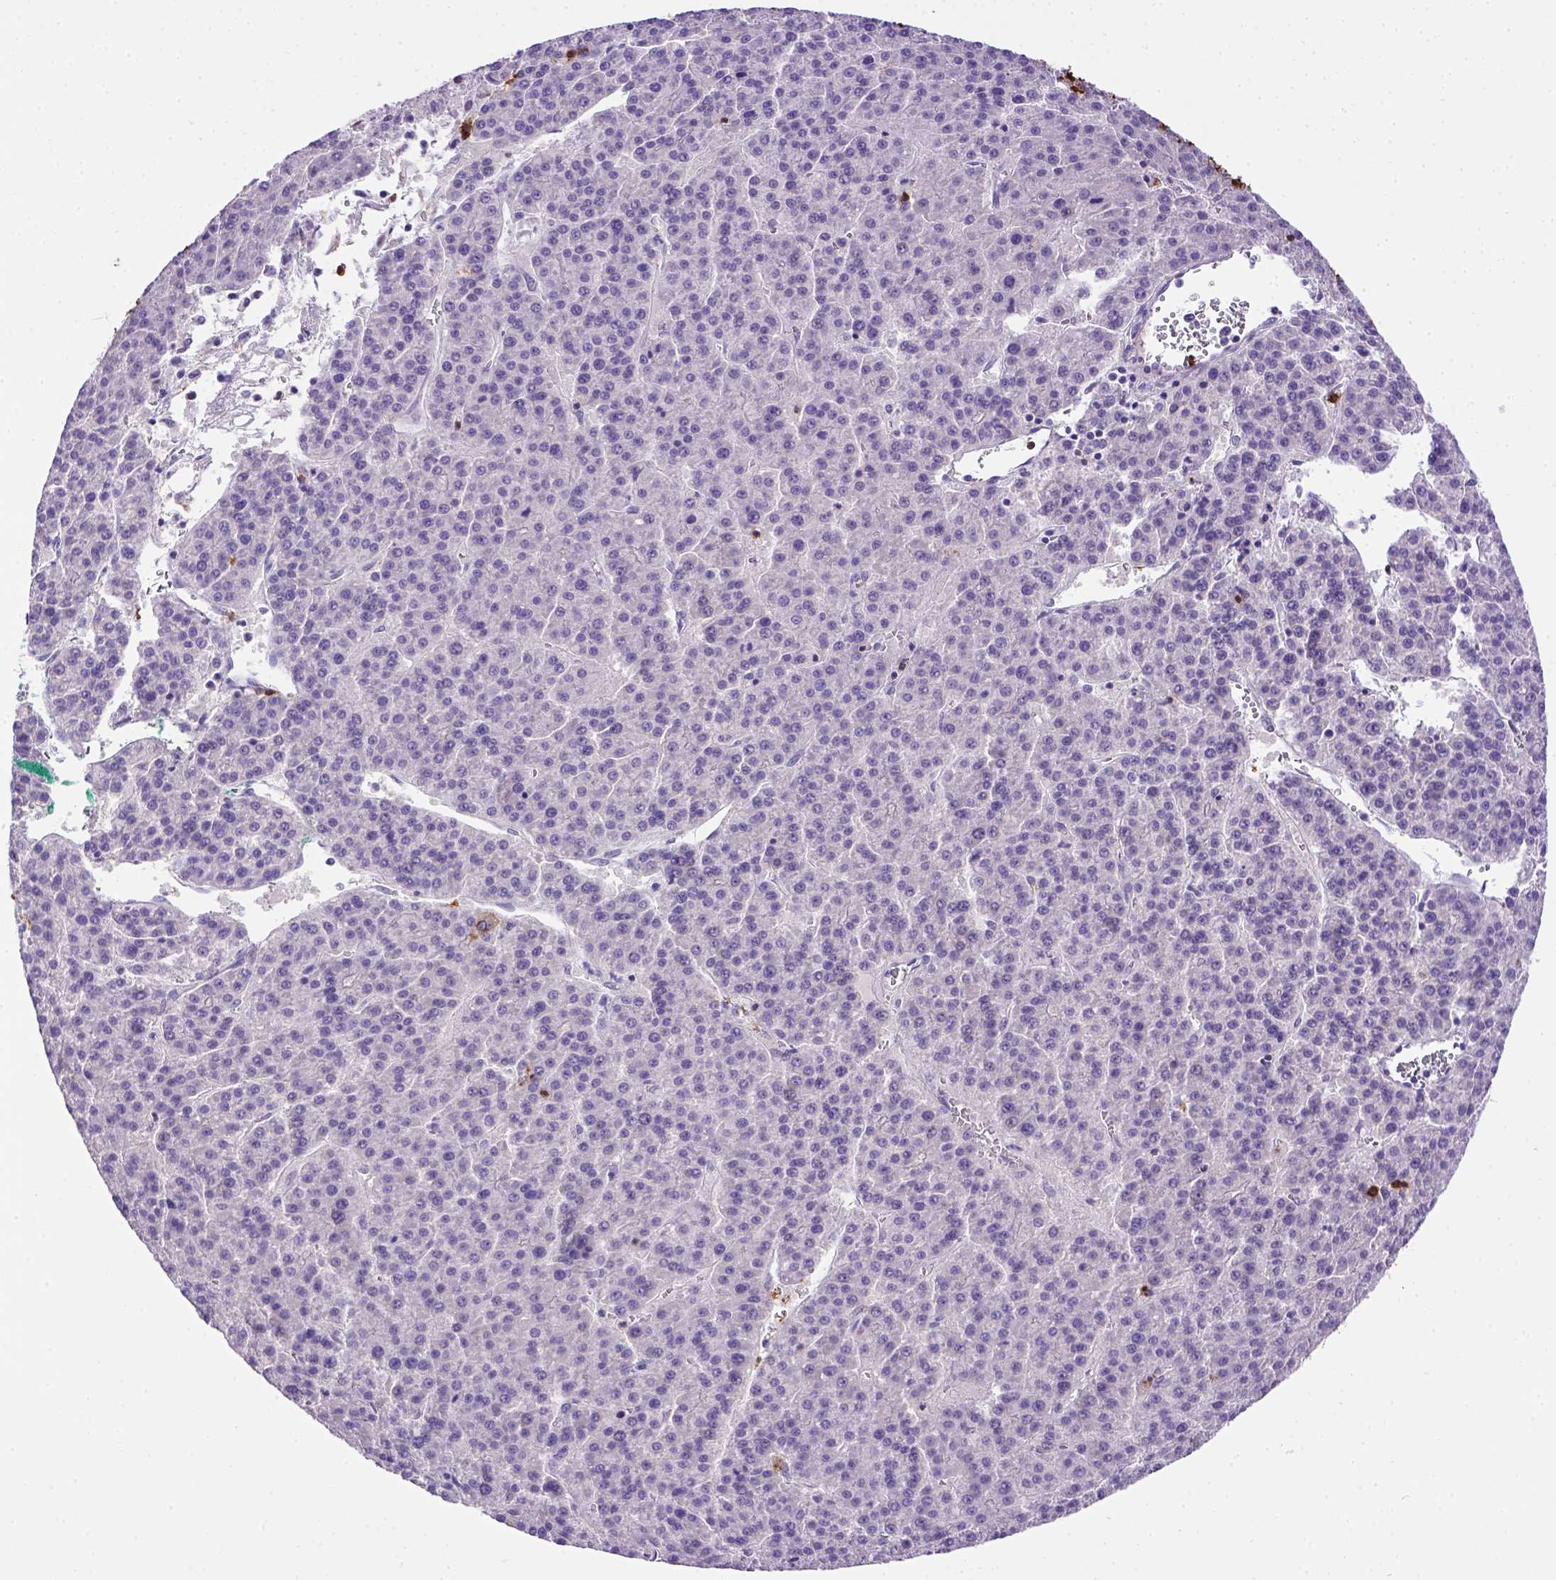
{"staining": {"intensity": "negative", "quantity": "none", "location": "none"}, "tissue": "liver cancer", "cell_type": "Tumor cells", "image_type": "cancer", "snomed": [{"axis": "morphology", "description": "Carcinoma, Hepatocellular, NOS"}, {"axis": "topography", "description": "Liver"}], "caption": "Immunohistochemistry micrograph of liver cancer stained for a protein (brown), which displays no expression in tumor cells.", "gene": "B3GAT1", "patient": {"sex": "female", "age": 58}}